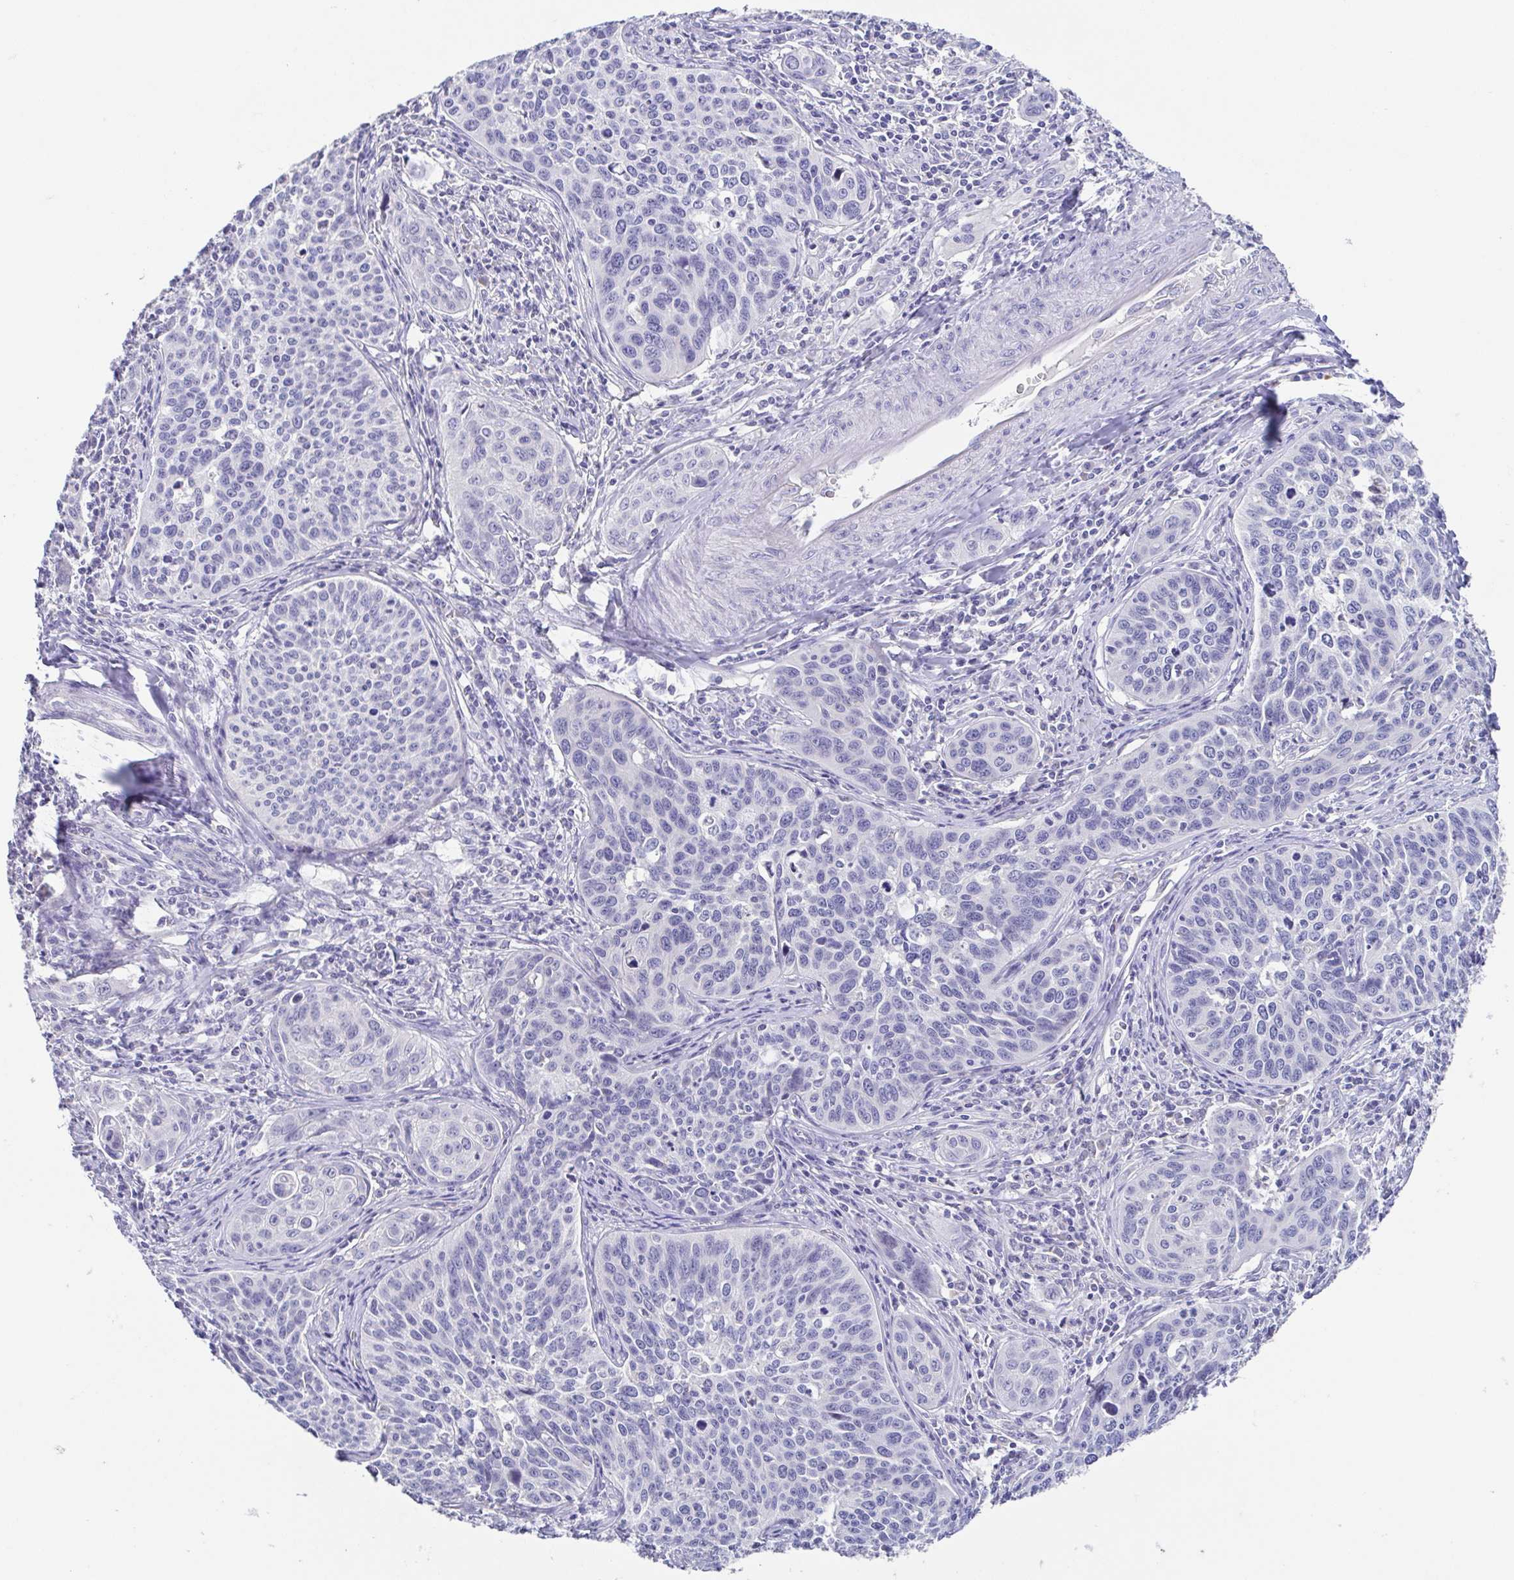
{"staining": {"intensity": "negative", "quantity": "none", "location": "none"}, "tissue": "cervical cancer", "cell_type": "Tumor cells", "image_type": "cancer", "snomed": [{"axis": "morphology", "description": "Squamous cell carcinoma, NOS"}, {"axis": "topography", "description": "Cervix"}], "caption": "Immunohistochemistry (IHC) photomicrograph of human squamous cell carcinoma (cervical) stained for a protein (brown), which displays no staining in tumor cells.", "gene": "RDH11", "patient": {"sex": "female", "age": 31}}